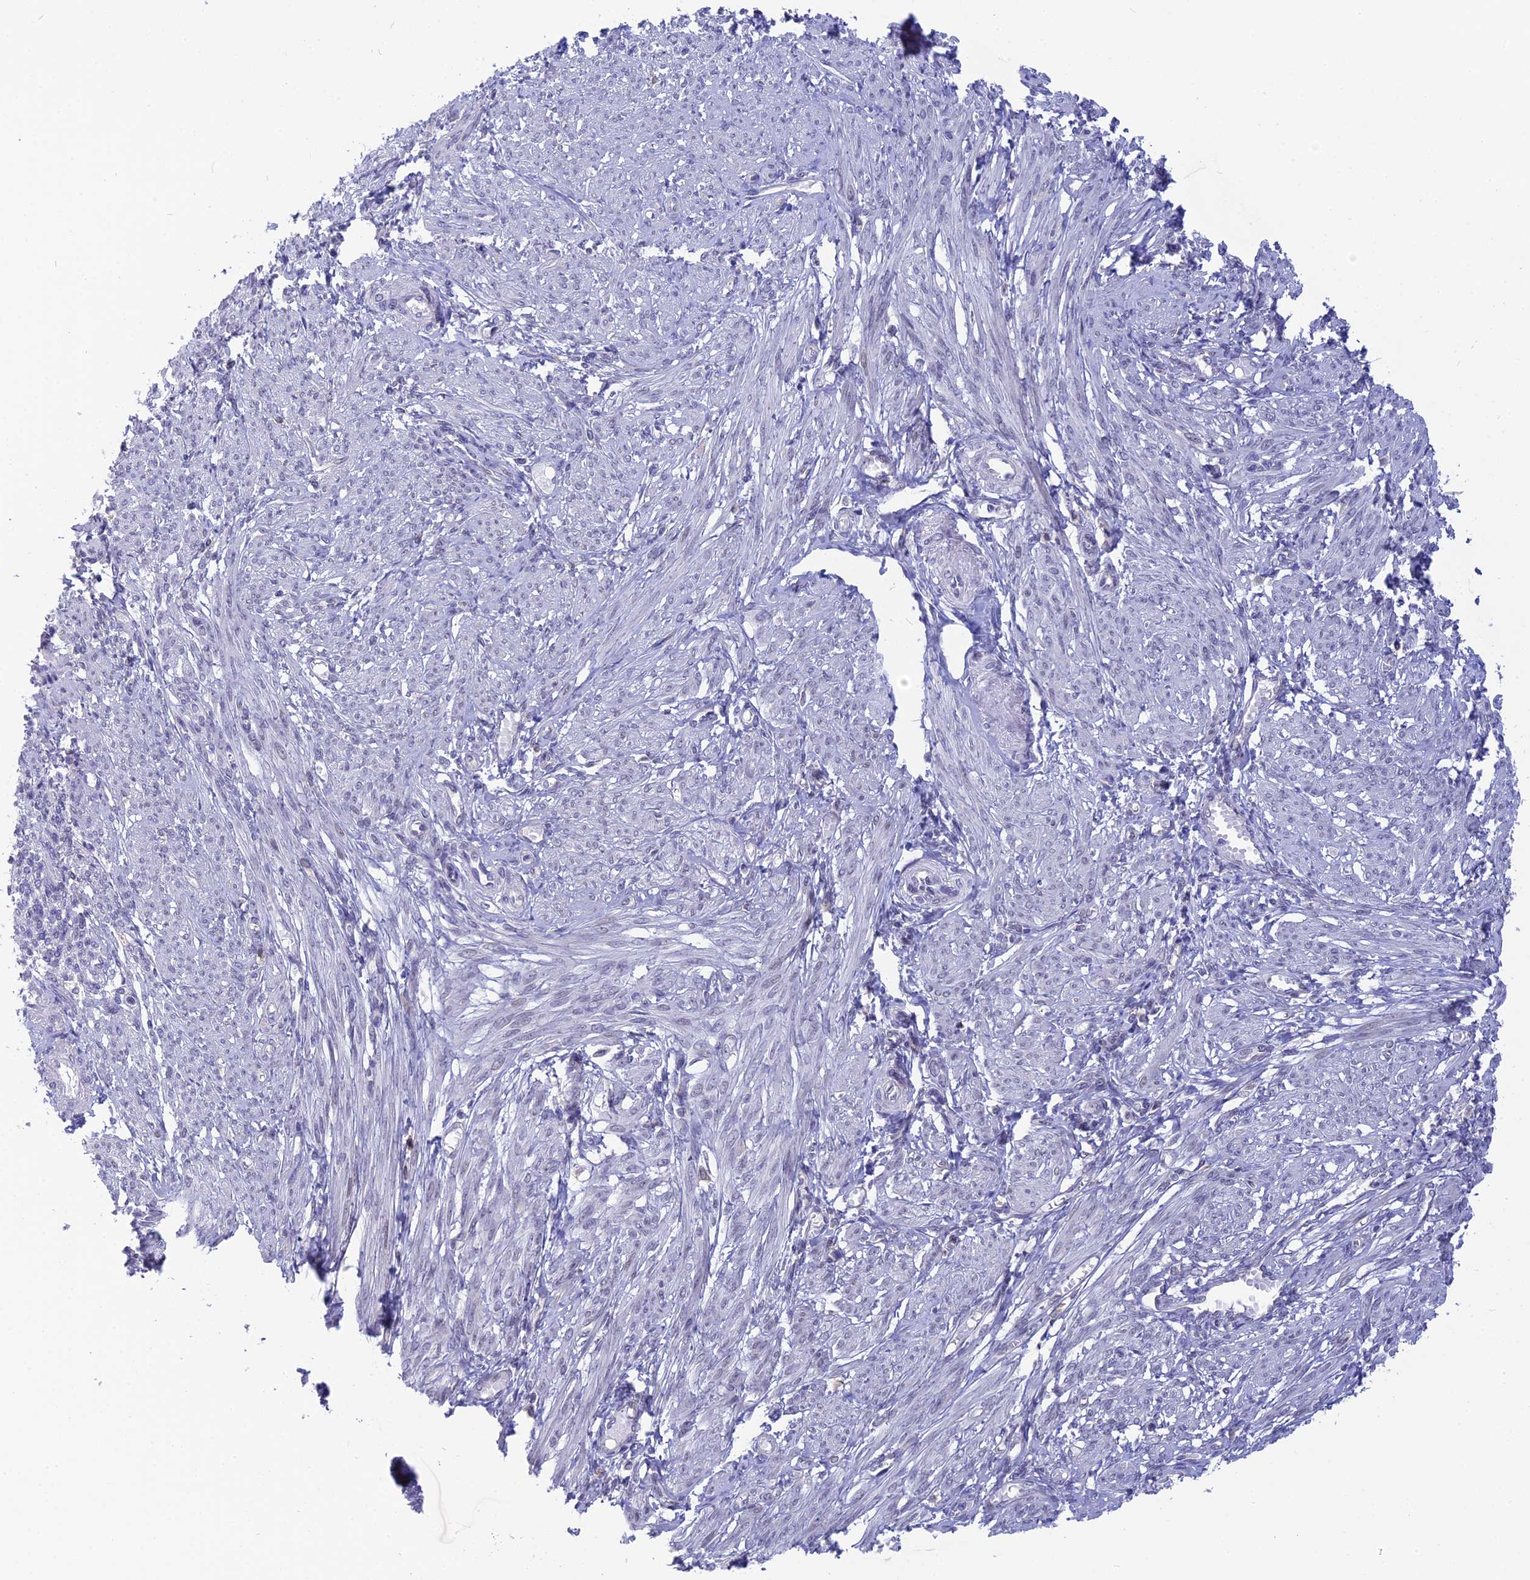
{"staining": {"intensity": "negative", "quantity": "none", "location": "none"}, "tissue": "smooth muscle", "cell_type": "Smooth muscle cells", "image_type": "normal", "snomed": [{"axis": "morphology", "description": "Normal tissue, NOS"}, {"axis": "morphology", "description": "Adenocarcinoma, NOS"}, {"axis": "topography", "description": "Colon"}, {"axis": "topography", "description": "Peripheral nerve tissue"}], "caption": "Immunohistochemical staining of normal human smooth muscle reveals no significant expression in smooth muscle cells. (Brightfield microscopy of DAB (3,3'-diaminobenzidine) immunohistochemistry at high magnification).", "gene": "KCTD14", "patient": {"sex": "male", "age": 14}}